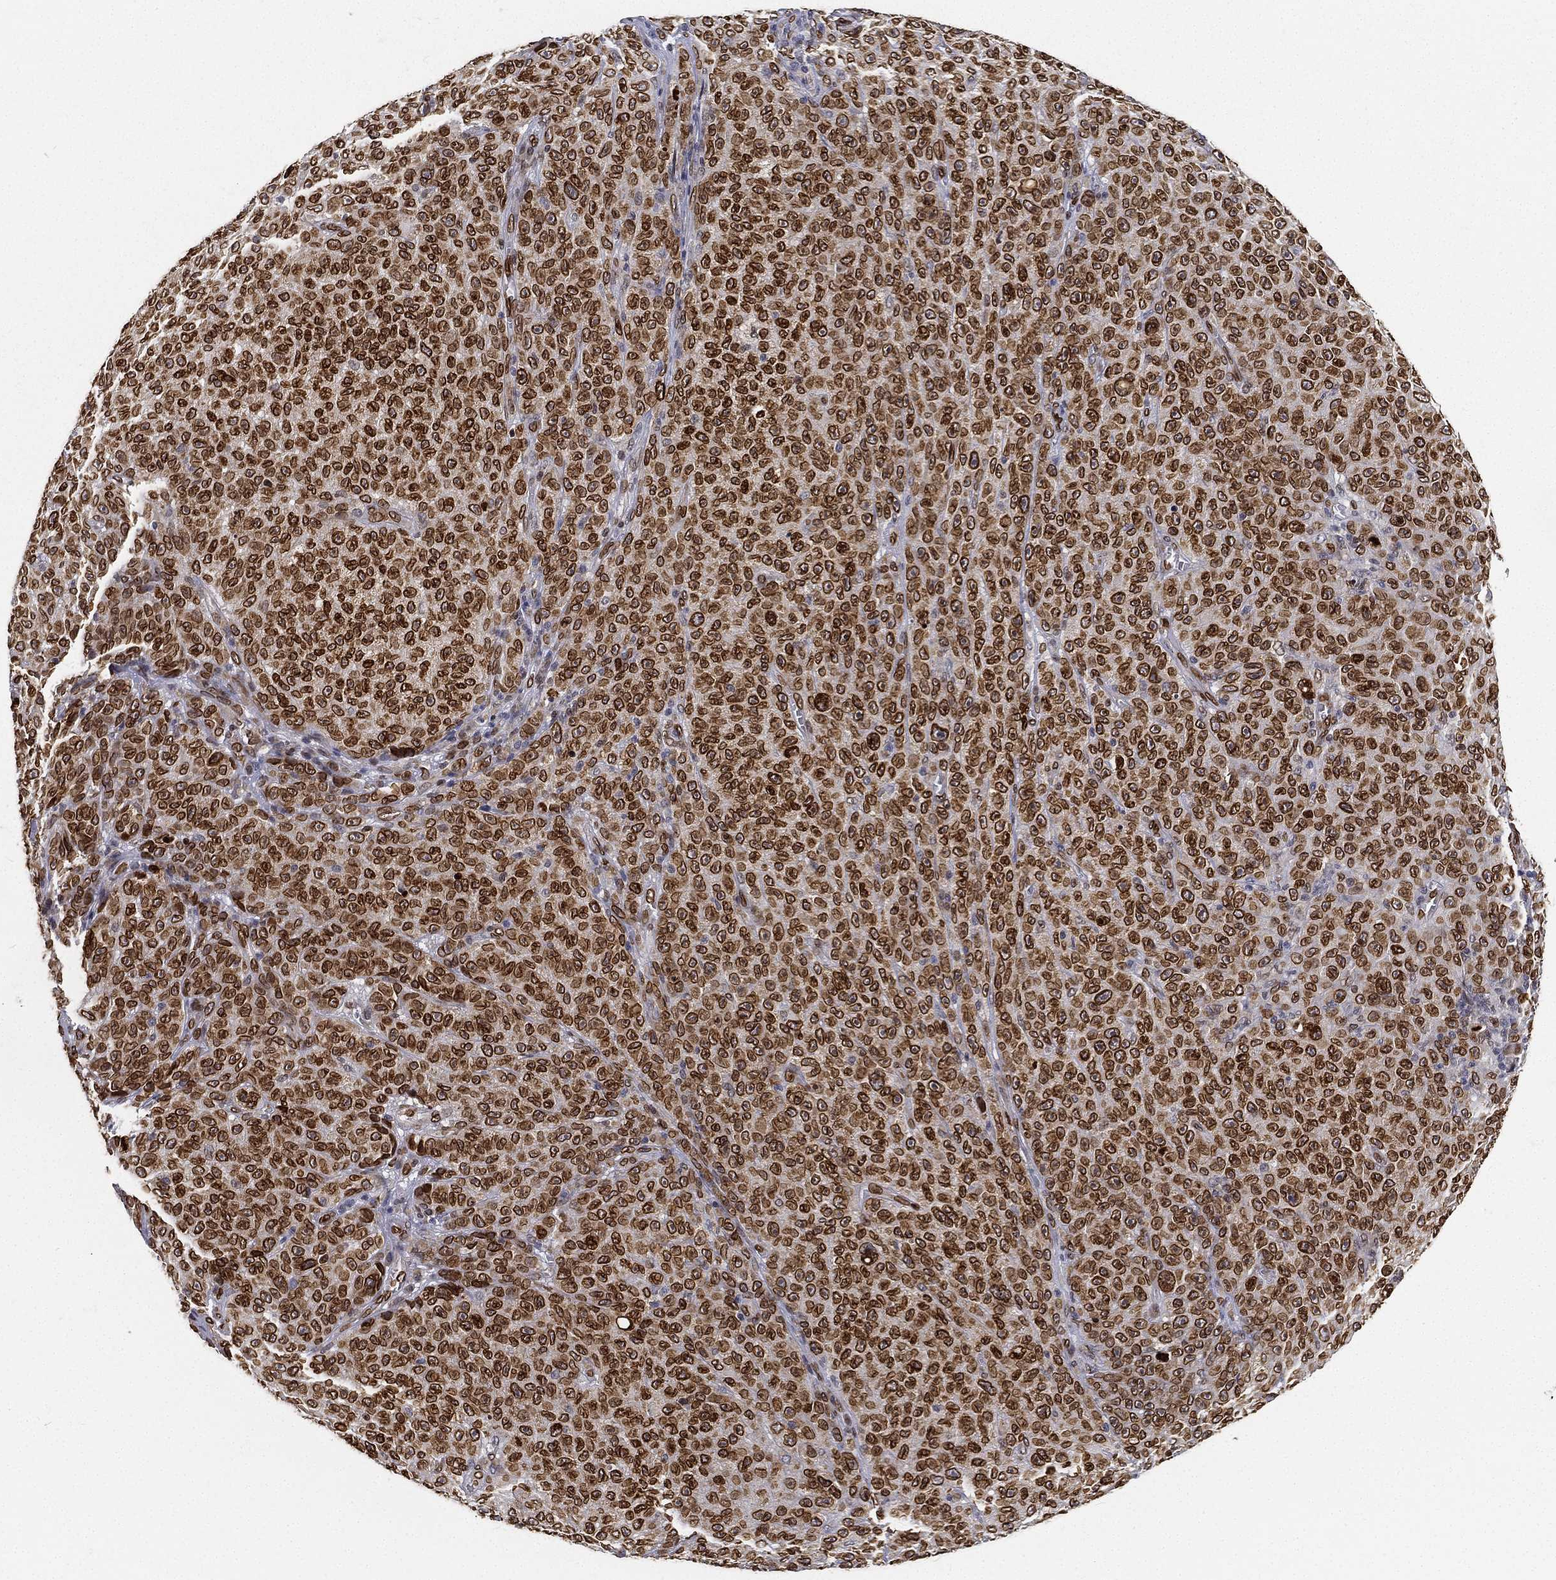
{"staining": {"intensity": "strong", "quantity": ">75%", "location": "cytoplasmic/membranous,nuclear"}, "tissue": "melanoma", "cell_type": "Tumor cells", "image_type": "cancer", "snomed": [{"axis": "morphology", "description": "Malignant melanoma, NOS"}, {"axis": "topography", "description": "Skin"}], "caption": "Malignant melanoma stained with a protein marker exhibits strong staining in tumor cells.", "gene": "PALB2", "patient": {"sex": "female", "age": 82}}